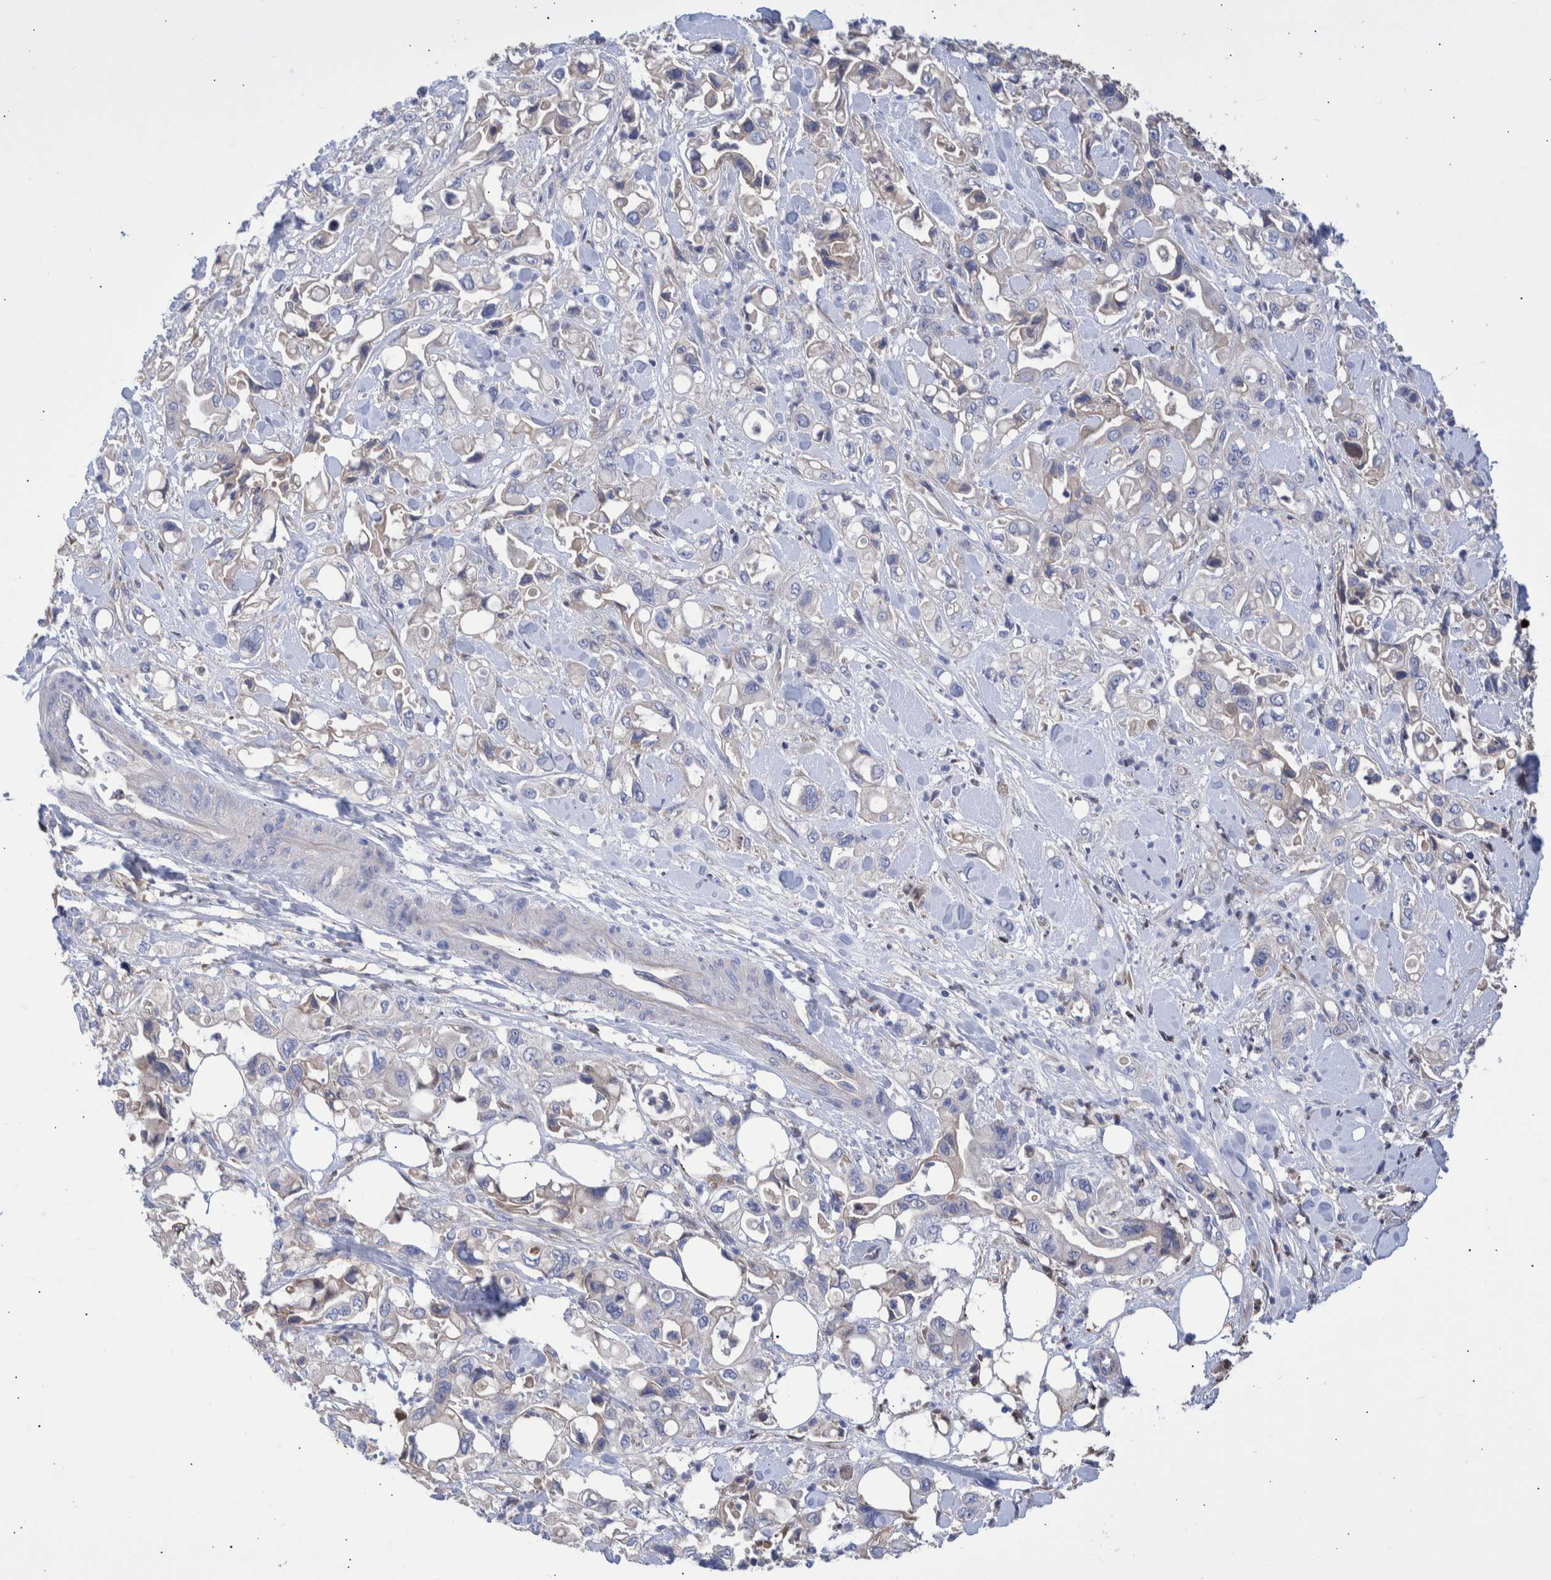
{"staining": {"intensity": "negative", "quantity": "none", "location": "none"}, "tissue": "pancreatic cancer", "cell_type": "Tumor cells", "image_type": "cancer", "snomed": [{"axis": "morphology", "description": "Adenocarcinoma, NOS"}, {"axis": "topography", "description": "Pancreas"}], "caption": "This micrograph is of adenocarcinoma (pancreatic) stained with immunohistochemistry (IHC) to label a protein in brown with the nuclei are counter-stained blue. There is no expression in tumor cells.", "gene": "DLL4", "patient": {"sex": "male", "age": 70}}